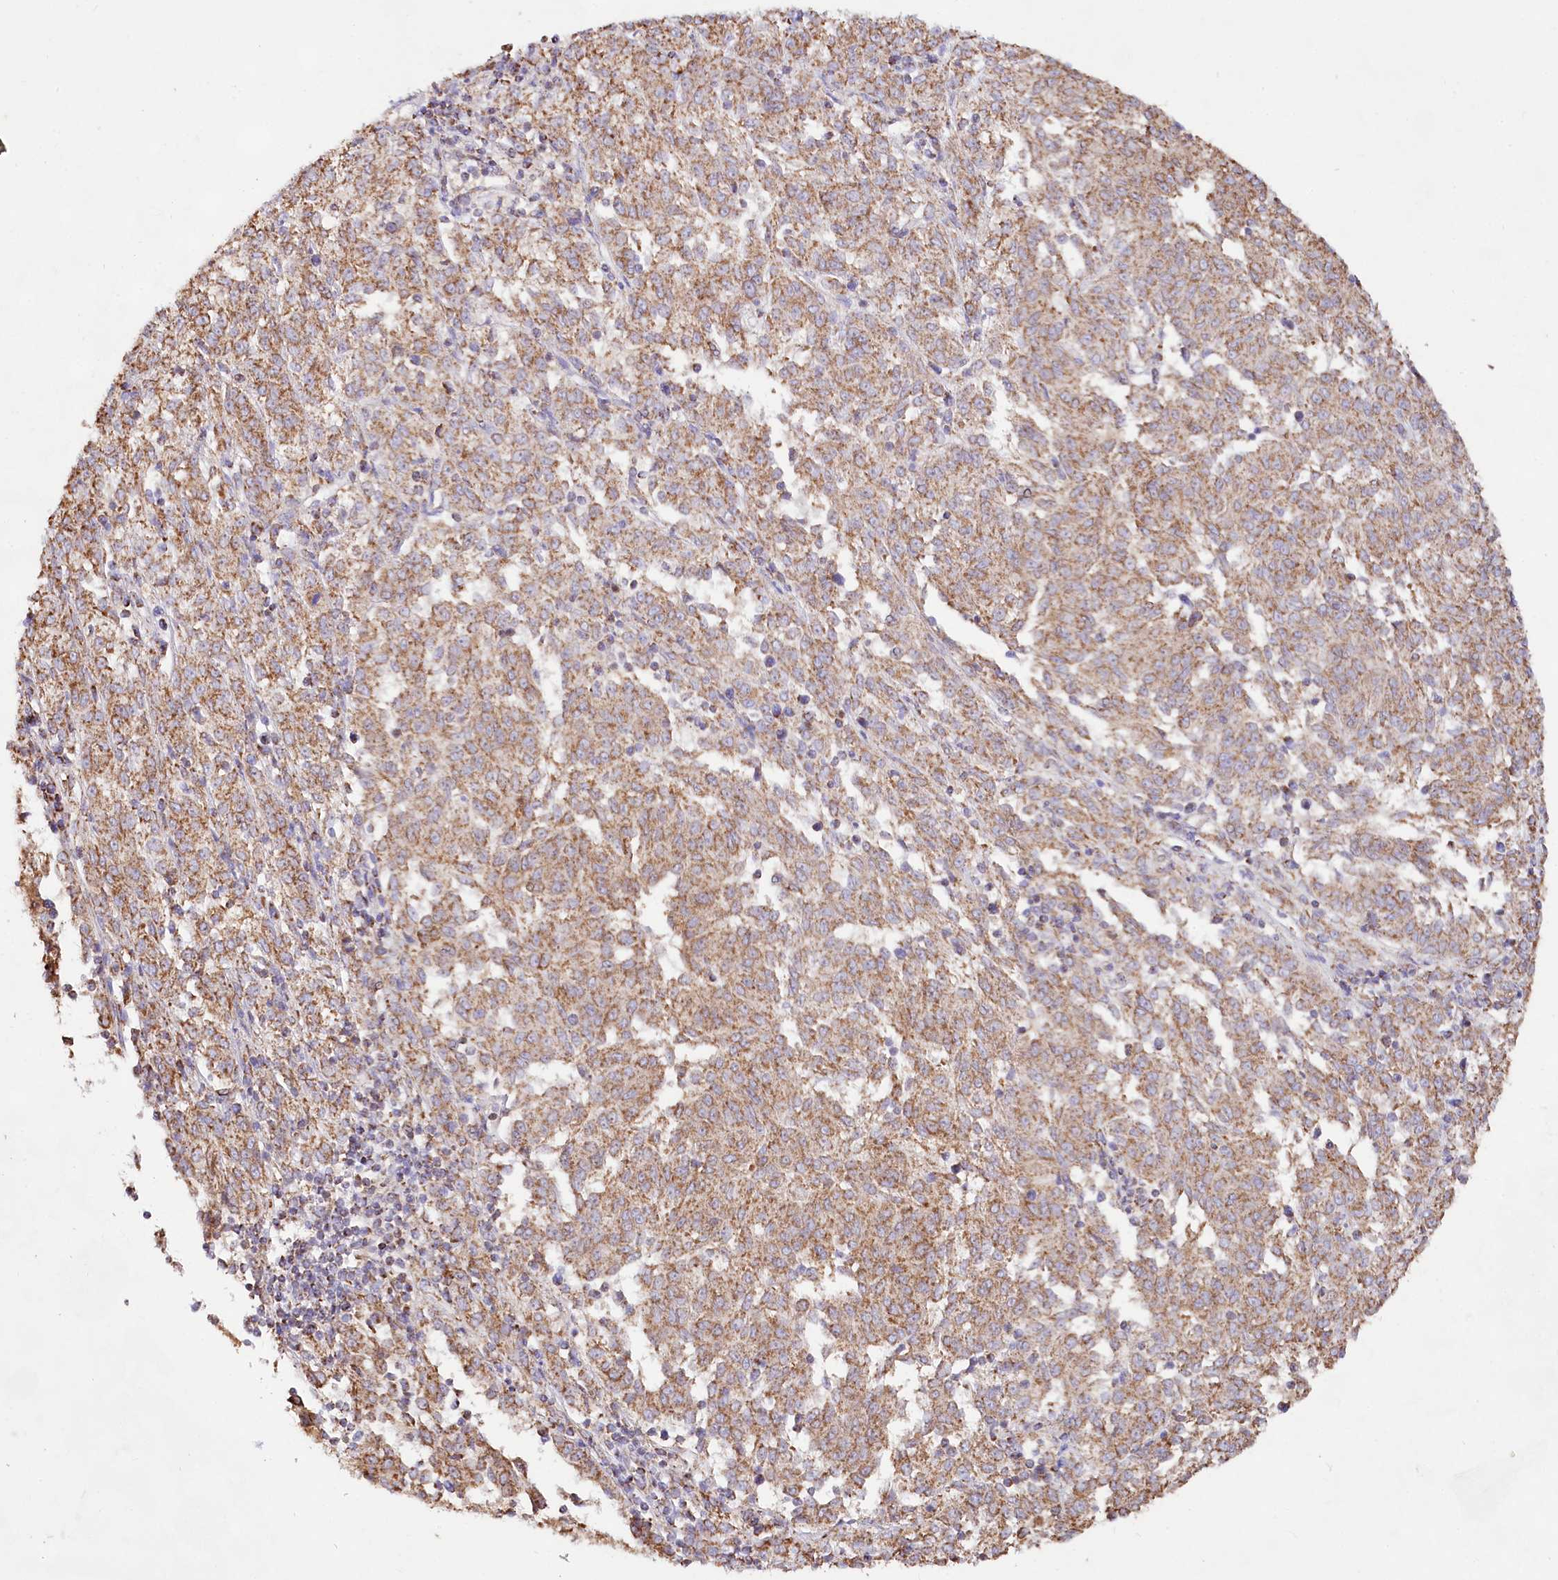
{"staining": {"intensity": "moderate", "quantity": ">75%", "location": "cytoplasmic/membranous"}, "tissue": "melanoma", "cell_type": "Tumor cells", "image_type": "cancer", "snomed": [{"axis": "morphology", "description": "Malignant melanoma, NOS"}, {"axis": "topography", "description": "Skin"}], "caption": "Immunohistochemistry staining of melanoma, which exhibits medium levels of moderate cytoplasmic/membranous expression in about >75% of tumor cells indicating moderate cytoplasmic/membranous protein positivity. The staining was performed using DAB (brown) for protein detection and nuclei were counterstained in hematoxylin (blue).", "gene": "TASOR2", "patient": {"sex": "female", "age": 72}}